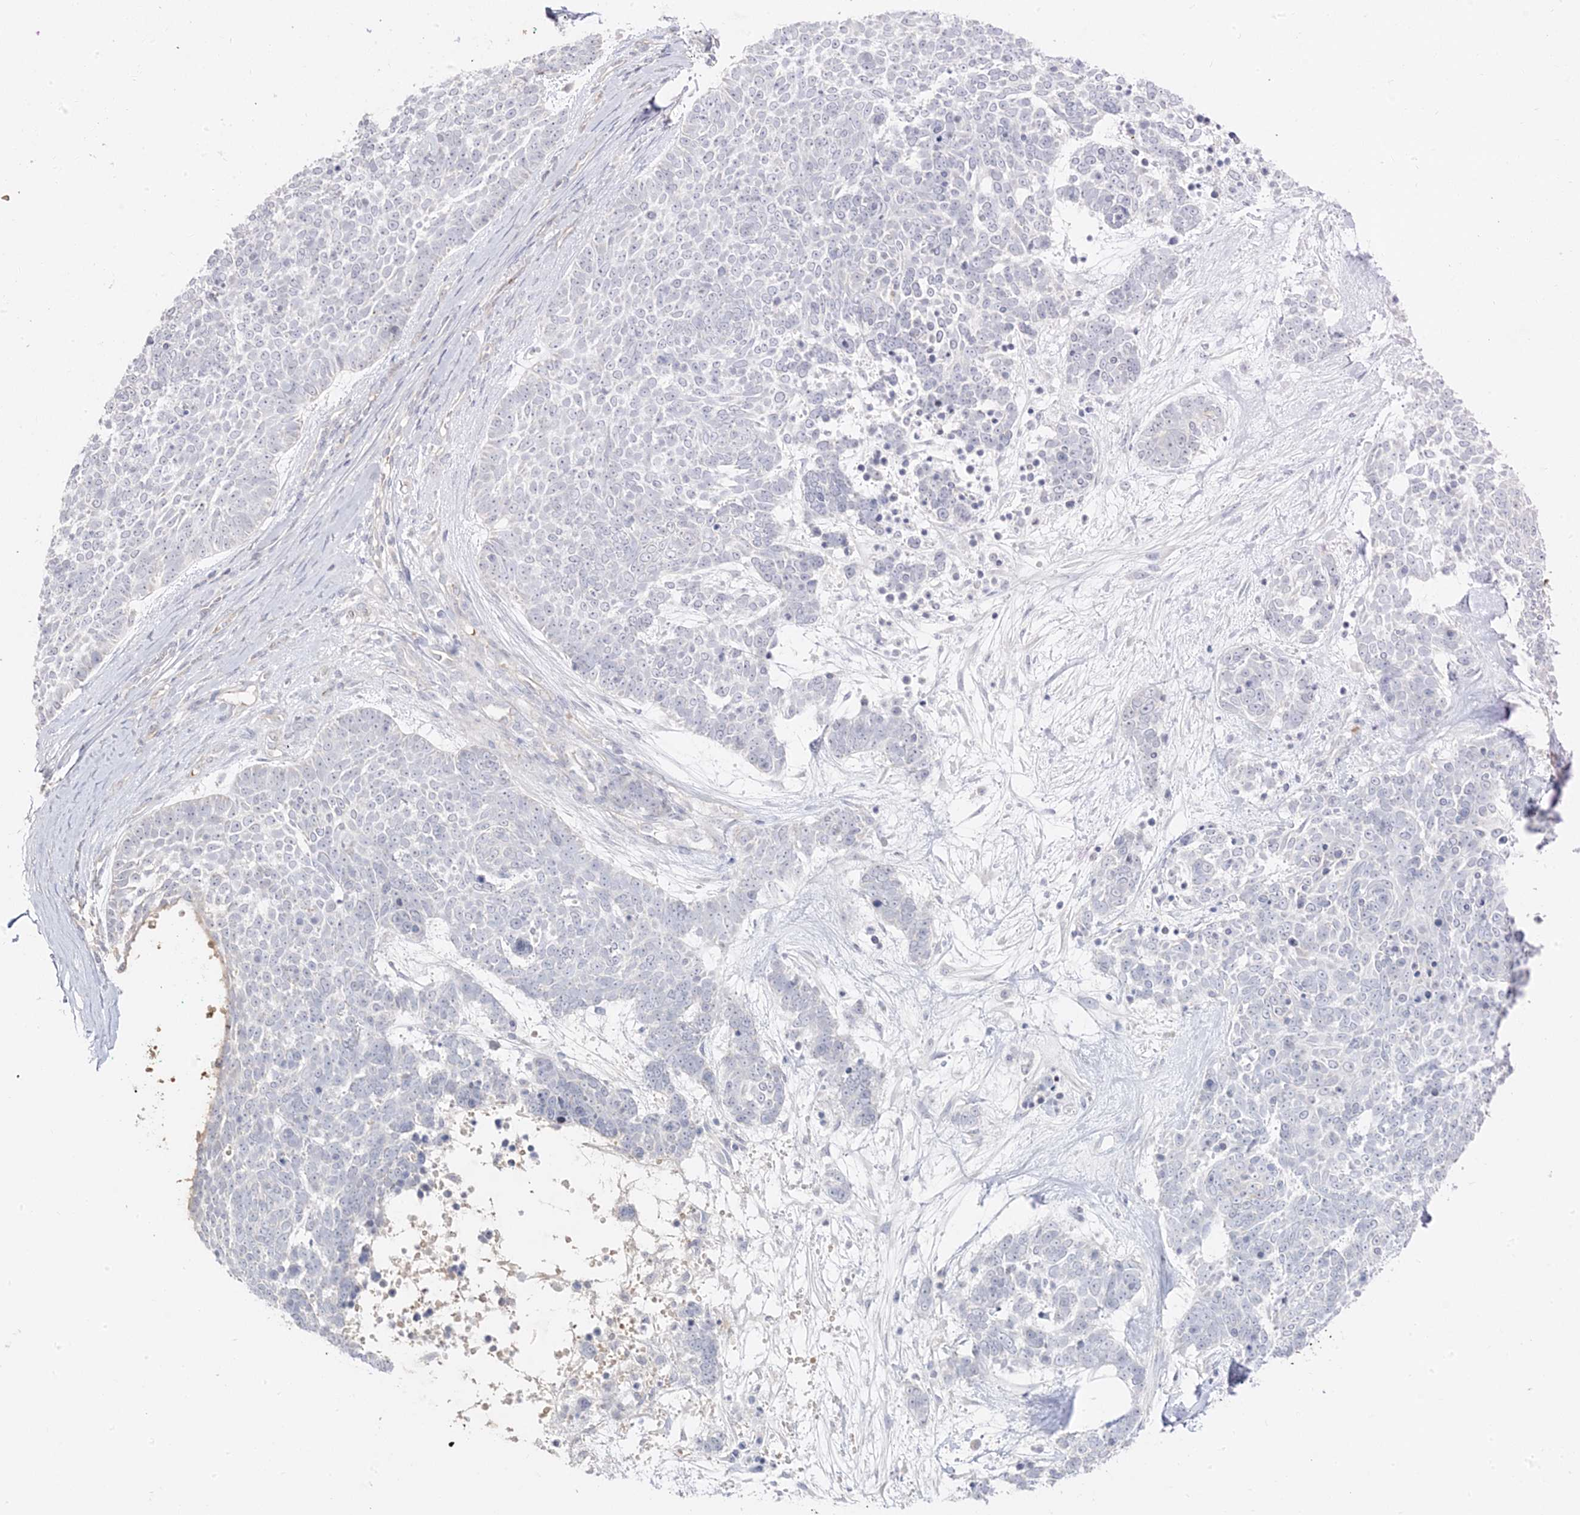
{"staining": {"intensity": "negative", "quantity": "none", "location": "none"}, "tissue": "skin cancer", "cell_type": "Tumor cells", "image_type": "cancer", "snomed": [{"axis": "morphology", "description": "Basal cell carcinoma"}, {"axis": "topography", "description": "Skin"}], "caption": "IHC histopathology image of neoplastic tissue: basal cell carcinoma (skin) stained with DAB (3,3'-diaminobenzidine) reveals no significant protein staining in tumor cells.", "gene": "TRANK1", "patient": {"sex": "female", "age": 81}}